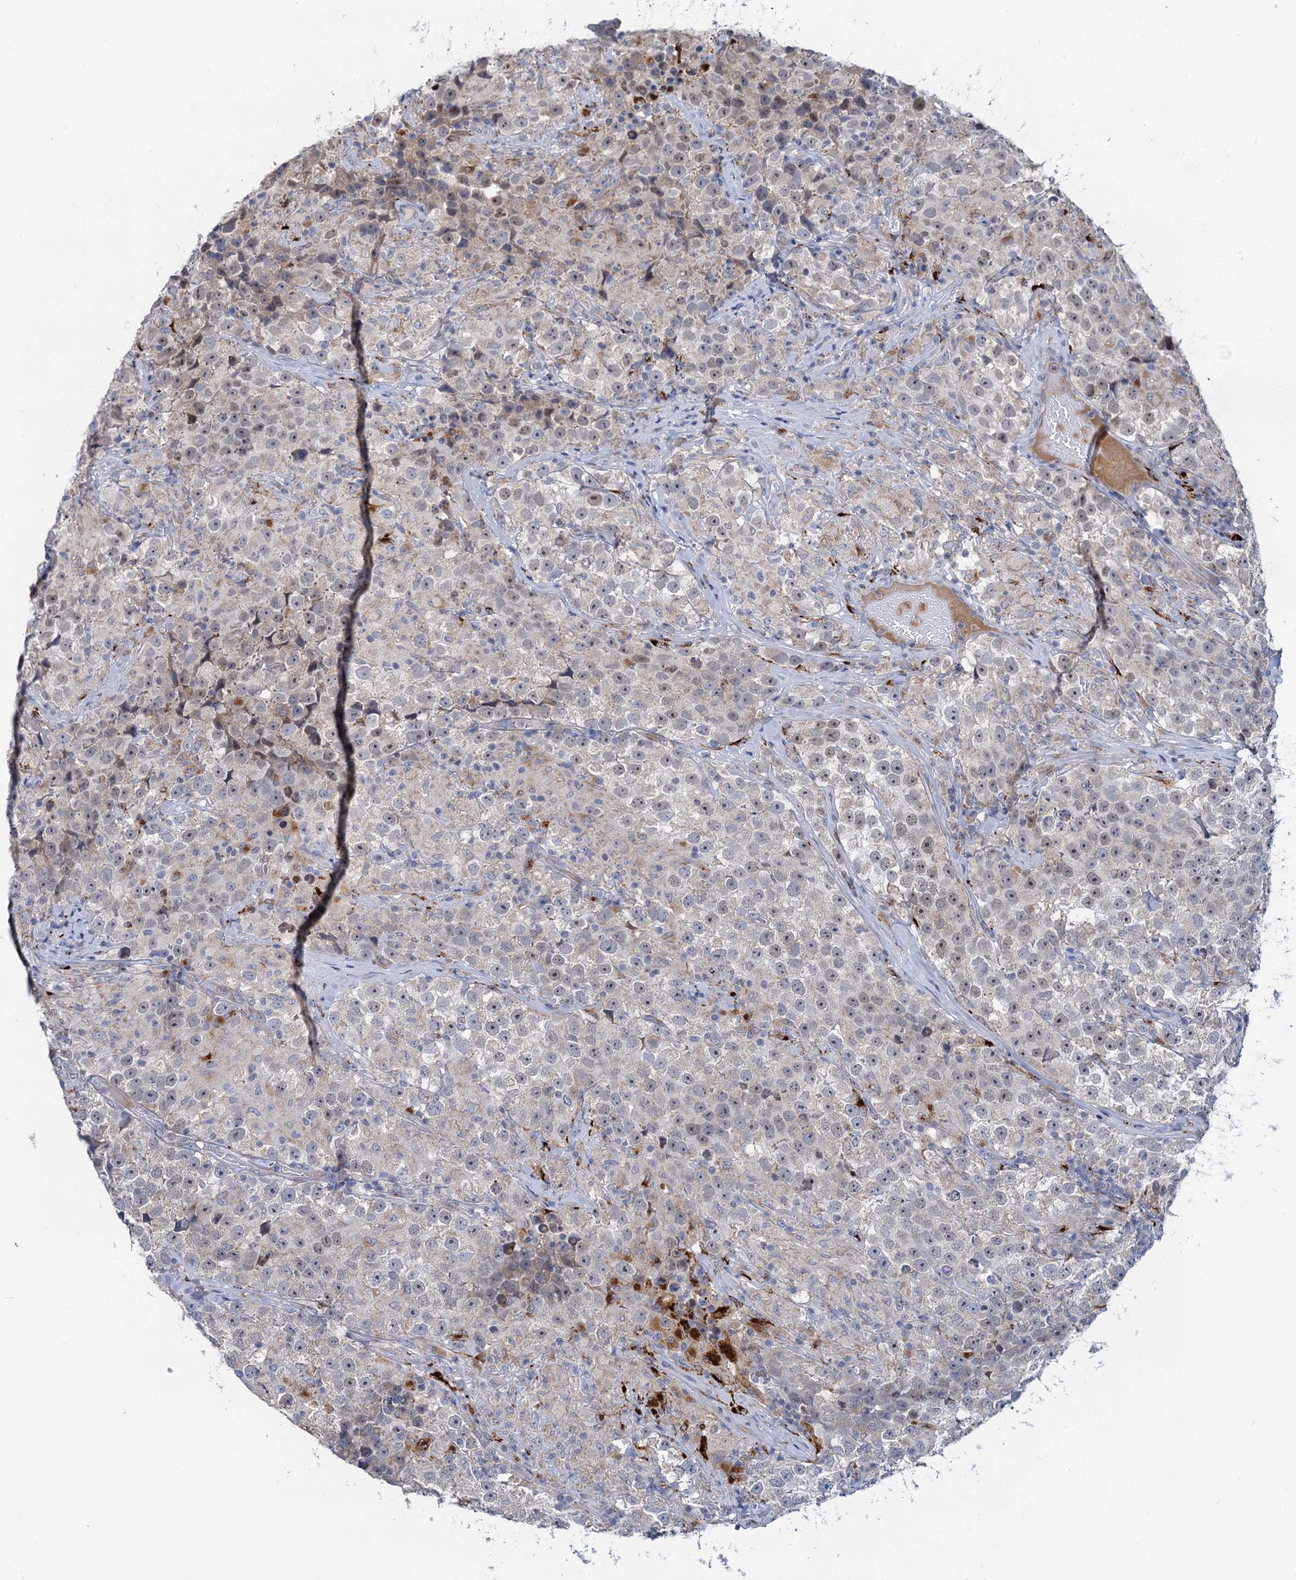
{"staining": {"intensity": "negative", "quantity": "none", "location": "none"}, "tissue": "testis cancer", "cell_type": "Tumor cells", "image_type": "cancer", "snomed": [{"axis": "morphology", "description": "Seminoma, NOS"}, {"axis": "topography", "description": "Testis"}], "caption": "A photomicrograph of seminoma (testis) stained for a protein demonstrates no brown staining in tumor cells. (Stains: DAB (3,3'-diaminobenzidine) immunohistochemistry (IHC) with hematoxylin counter stain, Microscopy: brightfield microscopy at high magnification).", "gene": "ANKS3", "patient": {"sex": "male", "age": 46}}